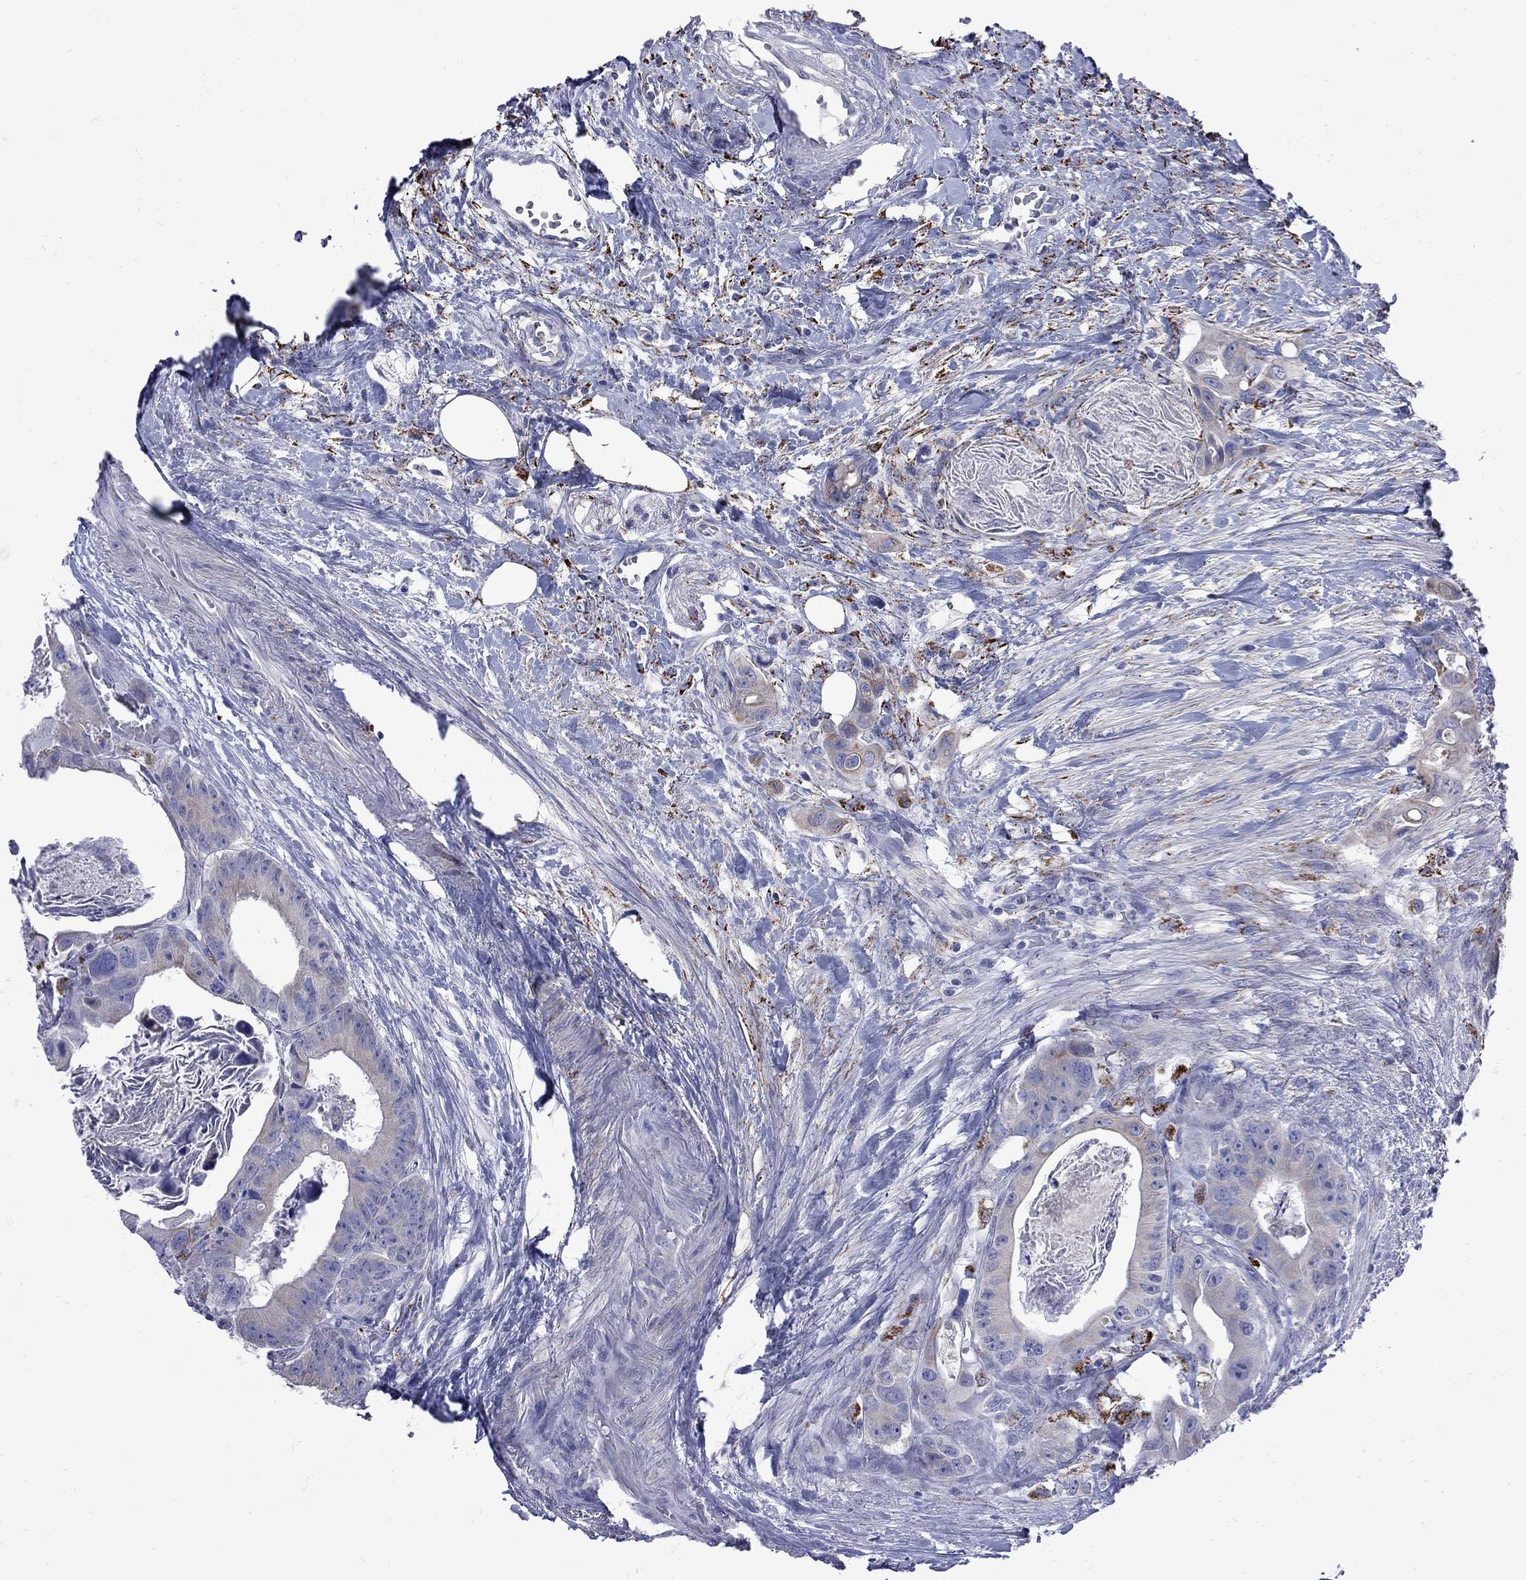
{"staining": {"intensity": "moderate", "quantity": "<25%", "location": "cytoplasmic/membranous"}, "tissue": "colorectal cancer", "cell_type": "Tumor cells", "image_type": "cancer", "snomed": [{"axis": "morphology", "description": "Adenocarcinoma, NOS"}, {"axis": "topography", "description": "Rectum"}], "caption": "Immunohistochemistry (IHC) micrograph of neoplastic tissue: adenocarcinoma (colorectal) stained using immunohistochemistry demonstrates low levels of moderate protein expression localized specifically in the cytoplasmic/membranous of tumor cells, appearing as a cytoplasmic/membranous brown color.", "gene": "SESTD1", "patient": {"sex": "male", "age": 64}}